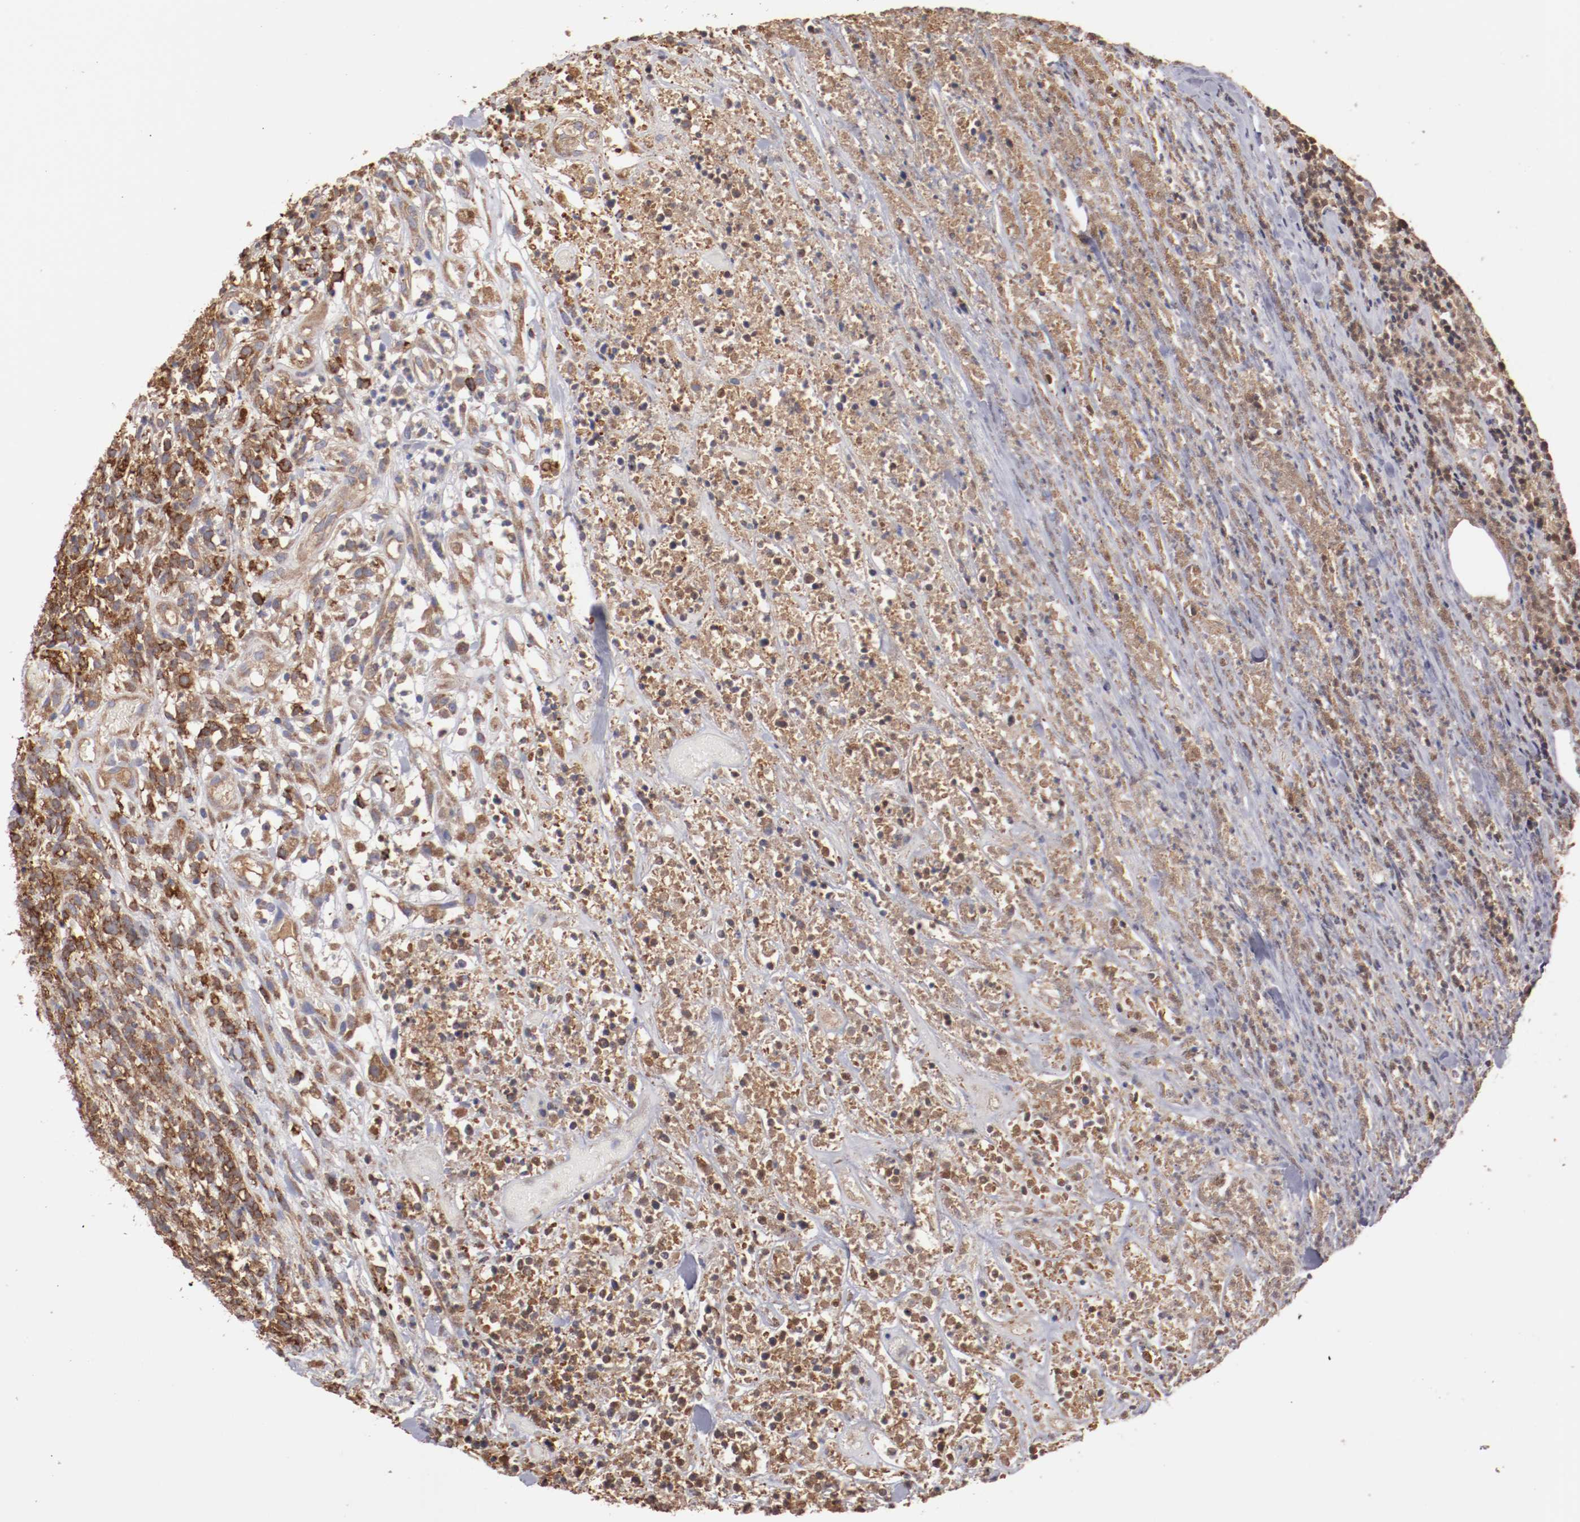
{"staining": {"intensity": "weak", "quantity": "25%-75%", "location": "cytoplasmic/membranous"}, "tissue": "lymphoma", "cell_type": "Tumor cells", "image_type": "cancer", "snomed": [{"axis": "morphology", "description": "Malignant lymphoma, non-Hodgkin's type, High grade"}, {"axis": "topography", "description": "Lymph node"}], "caption": "Tumor cells show weak cytoplasmic/membranous expression in approximately 25%-75% of cells in lymphoma. (Brightfield microscopy of DAB IHC at high magnification).", "gene": "NFKBIE", "patient": {"sex": "female", "age": 73}}